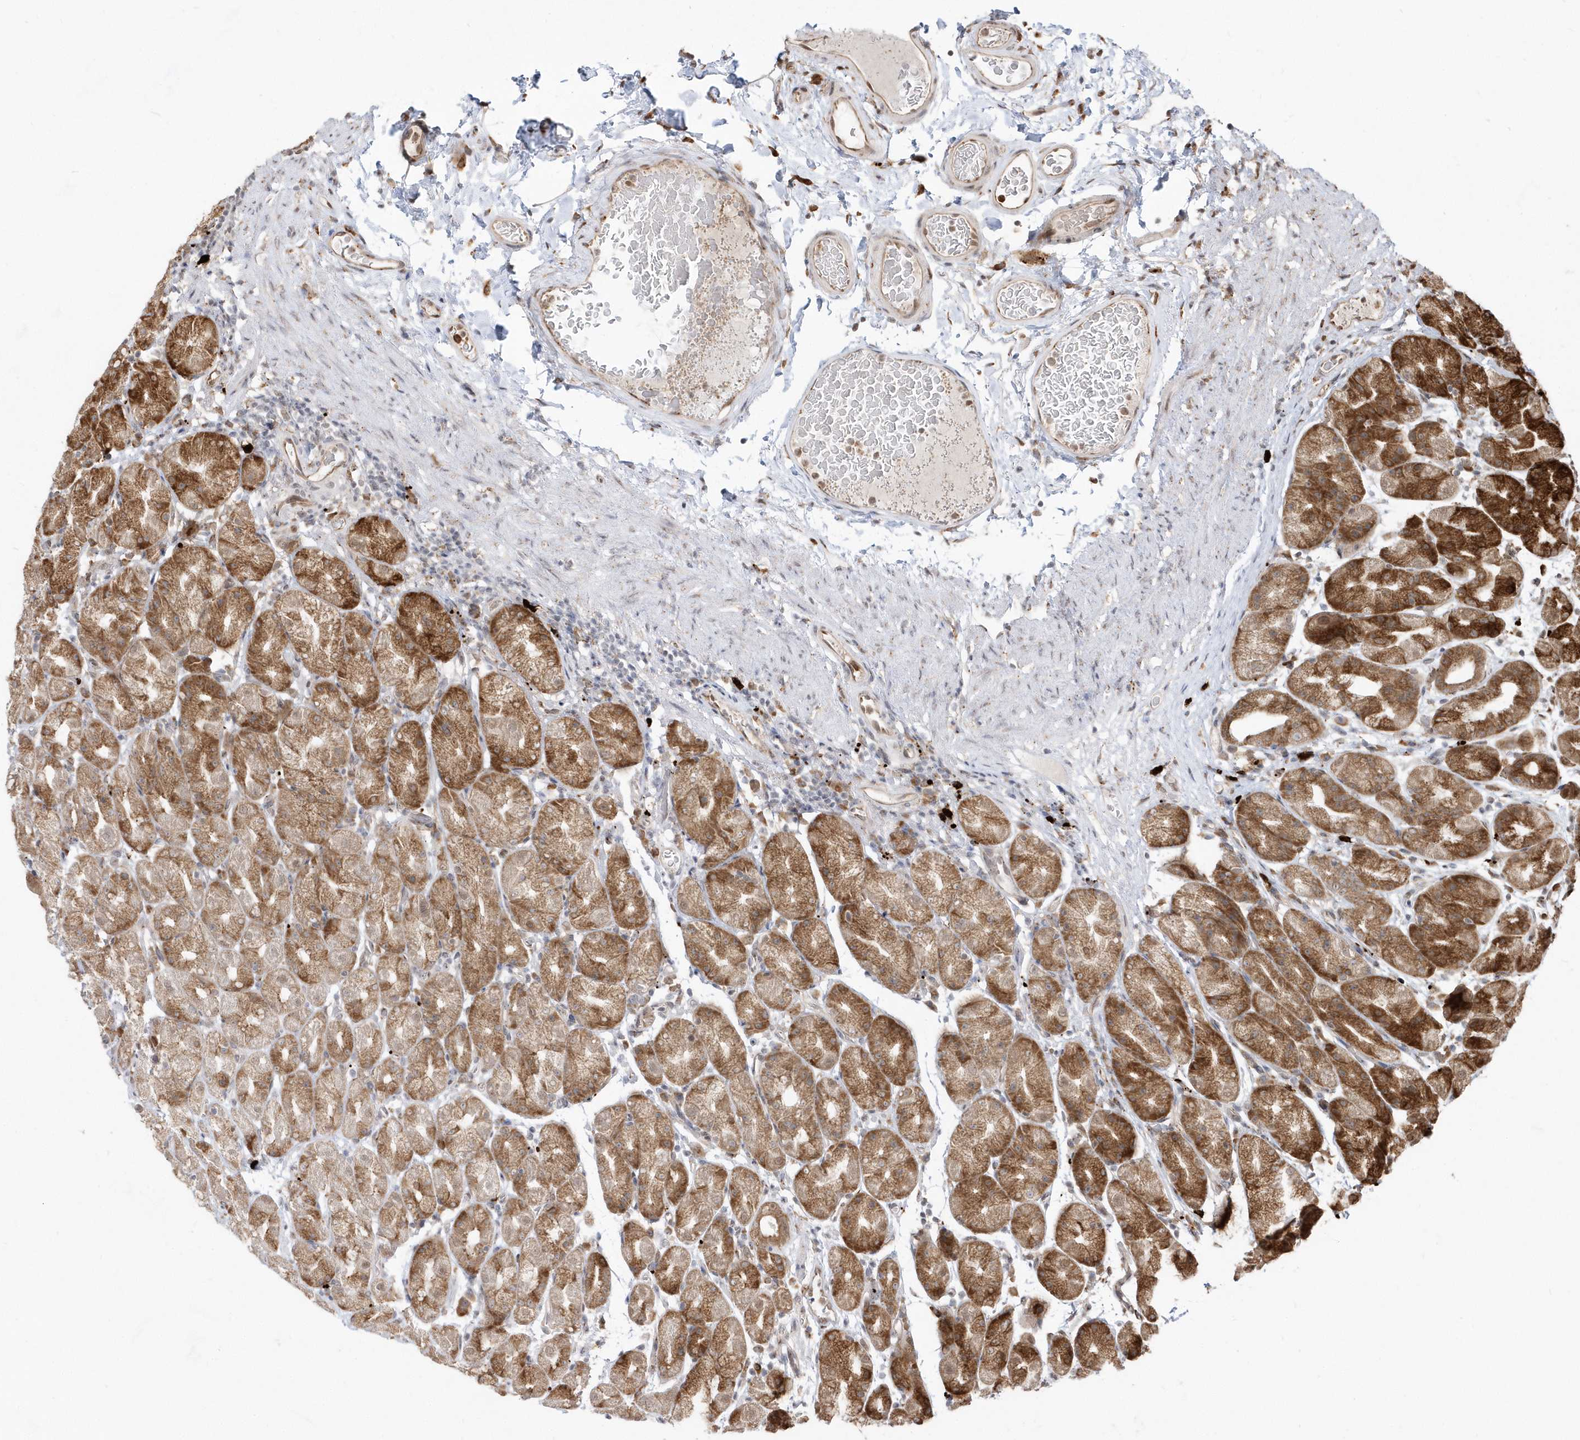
{"staining": {"intensity": "moderate", "quantity": "25%-75%", "location": "cytoplasmic/membranous"}, "tissue": "stomach", "cell_type": "Glandular cells", "image_type": "normal", "snomed": [{"axis": "morphology", "description": "Normal tissue, NOS"}, {"axis": "topography", "description": "Stomach, upper"}], "caption": "Stomach stained with DAB (3,3'-diaminobenzidine) immunohistochemistry (IHC) reveals medium levels of moderate cytoplasmic/membranous expression in approximately 25%-75% of glandular cells.", "gene": "EPC2", "patient": {"sex": "male", "age": 68}}